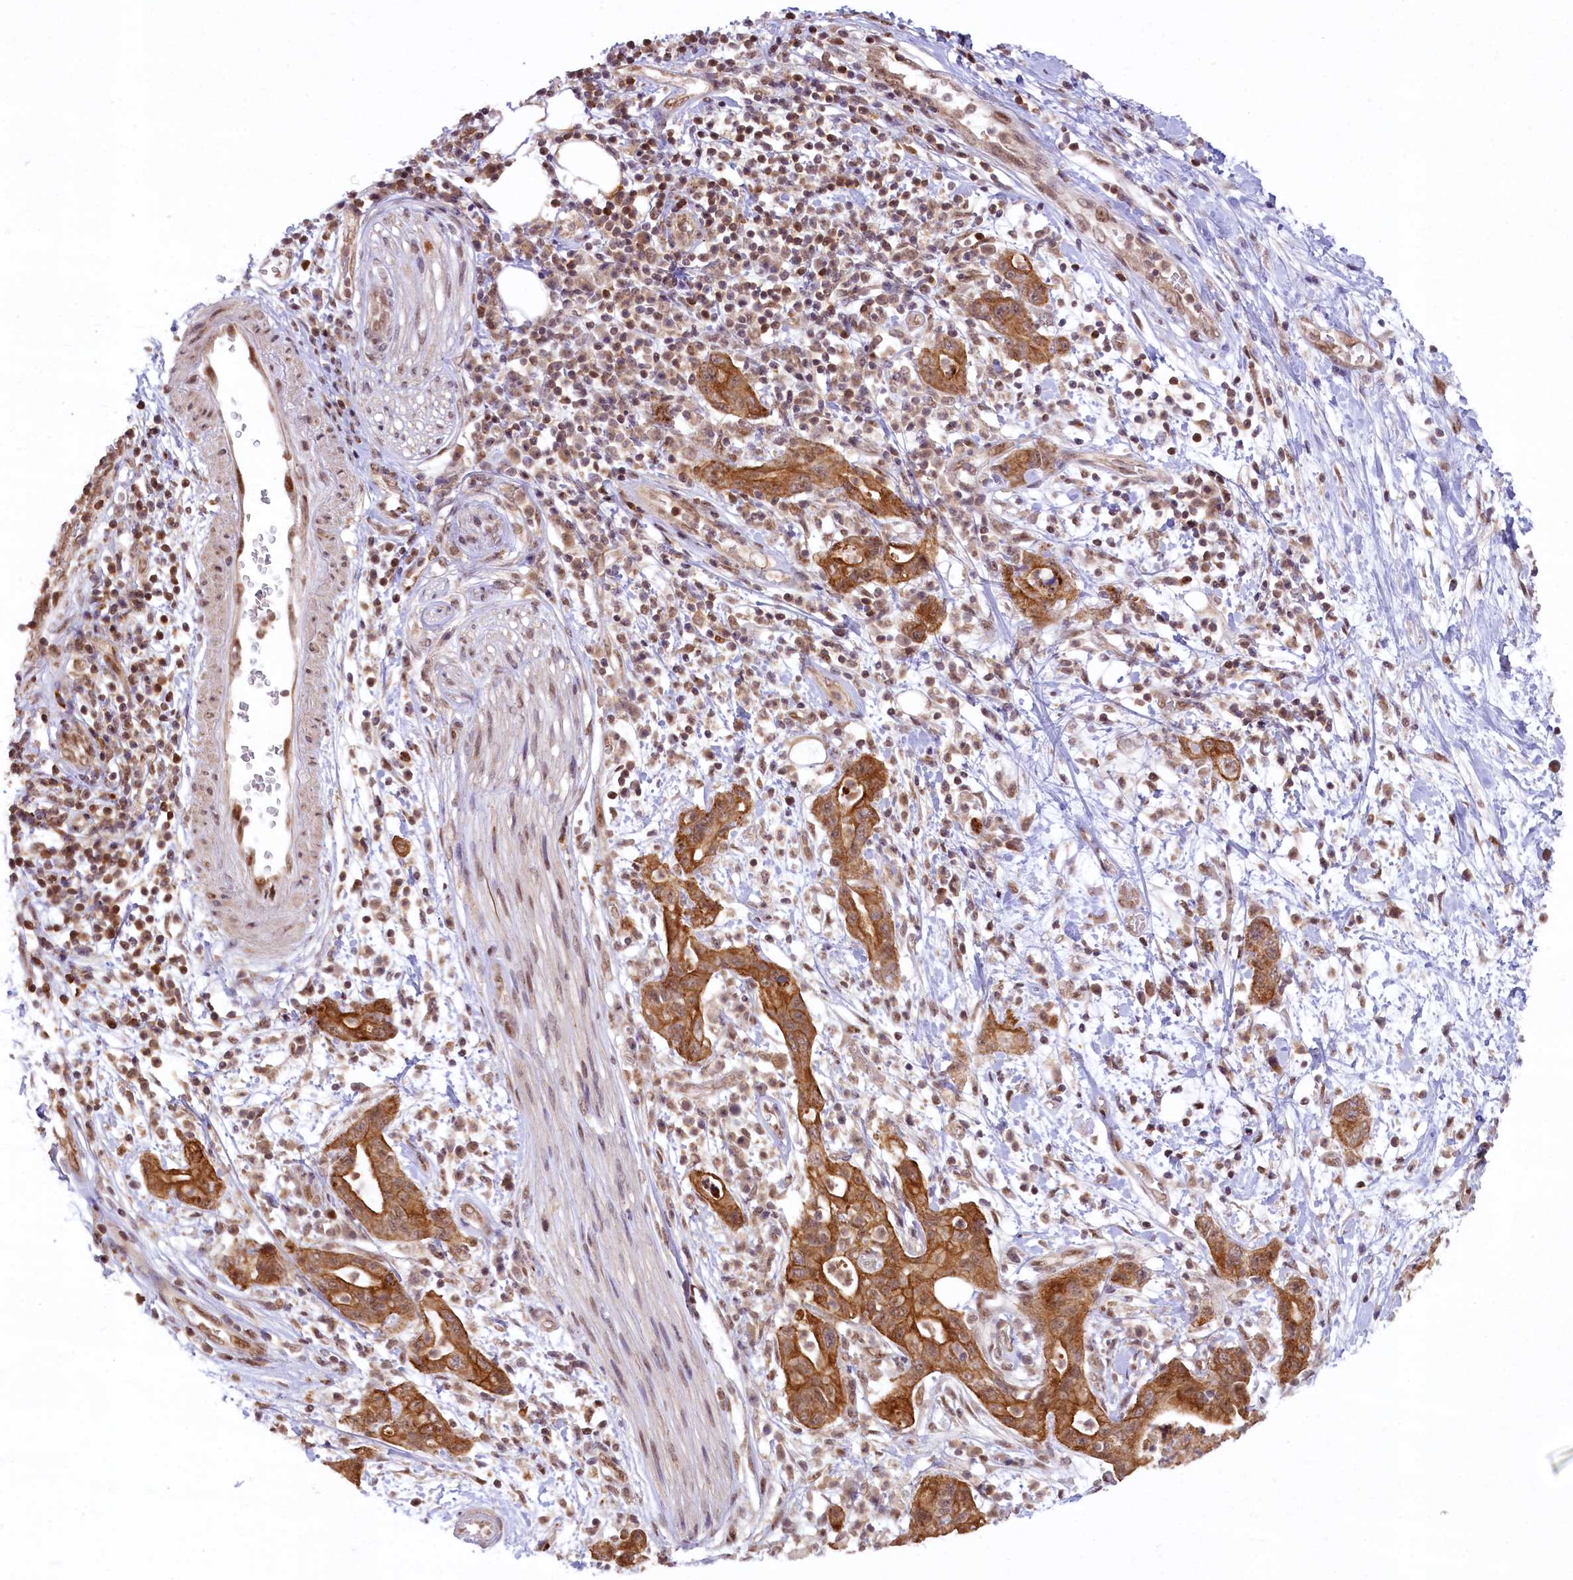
{"staining": {"intensity": "moderate", "quantity": ">75%", "location": "cytoplasmic/membranous"}, "tissue": "pancreatic cancer", "cell_type": "Tumor cells", "image_type": "cancer", "snomed": [{"axis": "morphology", "description": "Adenocarcinoma, NOS"}, {"axis": "topography", "description": "Pancreas"}], "caption": "An immunohistochemistry (IHC) micrograph of tumor tissue is shown. Protein staining in brown shows moderate cytoplasmic/membranous positivity in adenocarcinoma (pancreatic) within tumor cells.", "gene": "CARD8", "patient": {"sex": "female", "age": 73}}